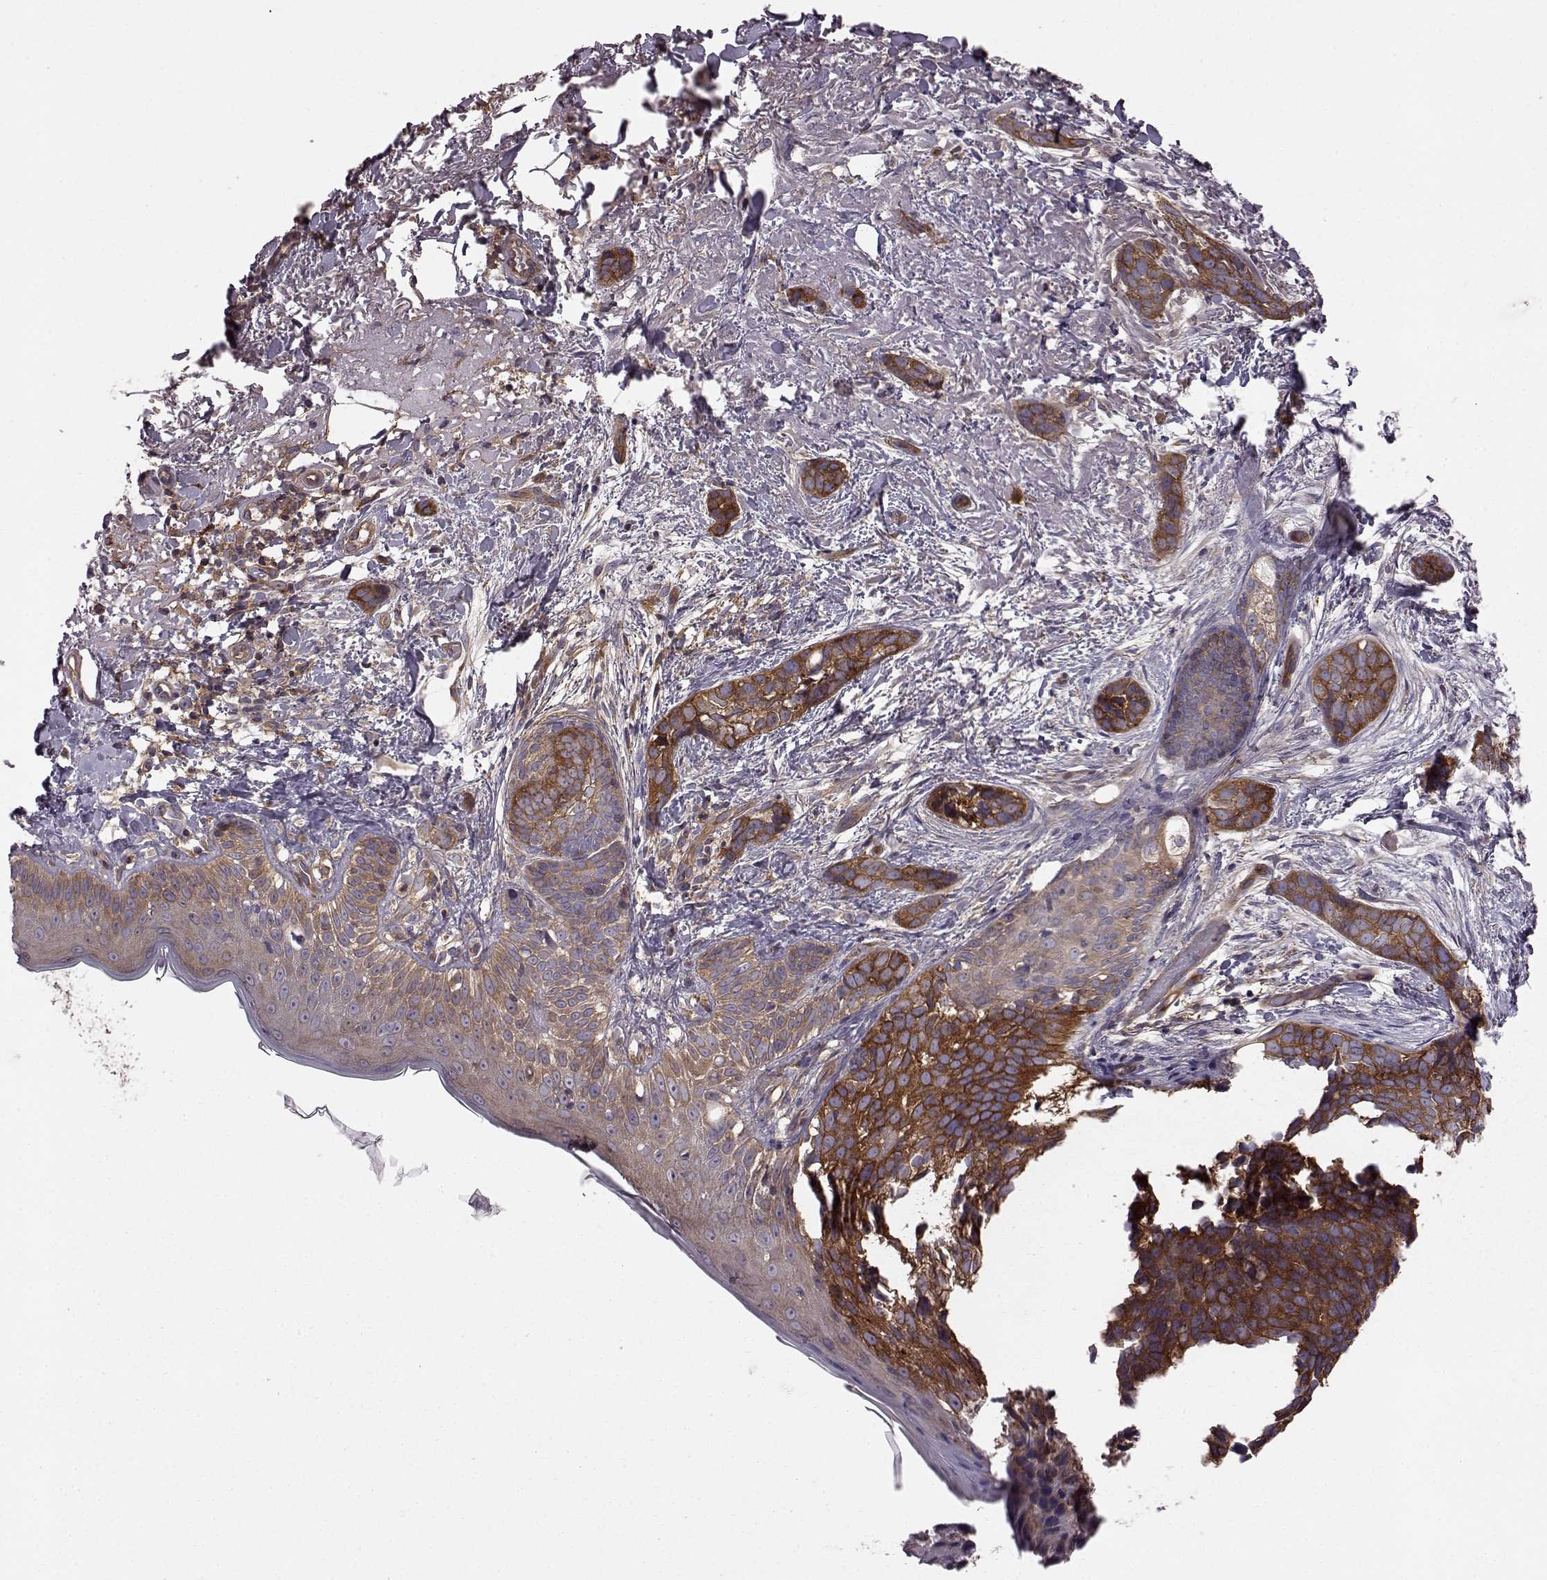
{"staining": {"intensity": "strong", "quantity": "25%-75%", "location": "cytoplasmic/membranous"}, "tissue": "skin cancer", "cell_type": "Tumor cells", "image_type": "cancer", "snomed": [{"axis": "morphology", "description": "Basal cell carcinoma"}, {"axis": "topography", "description": "Skin"}], "caption": "Immunohistochemical staining of human skin cancer (basal cell carcinoma) exhibits high levels of strong cytoplasmic/membranous protein positivity in about 25%-75% of tumor cells.", "gene": "RABGAP1", "patient": {"sex": "male", "age": 87}}